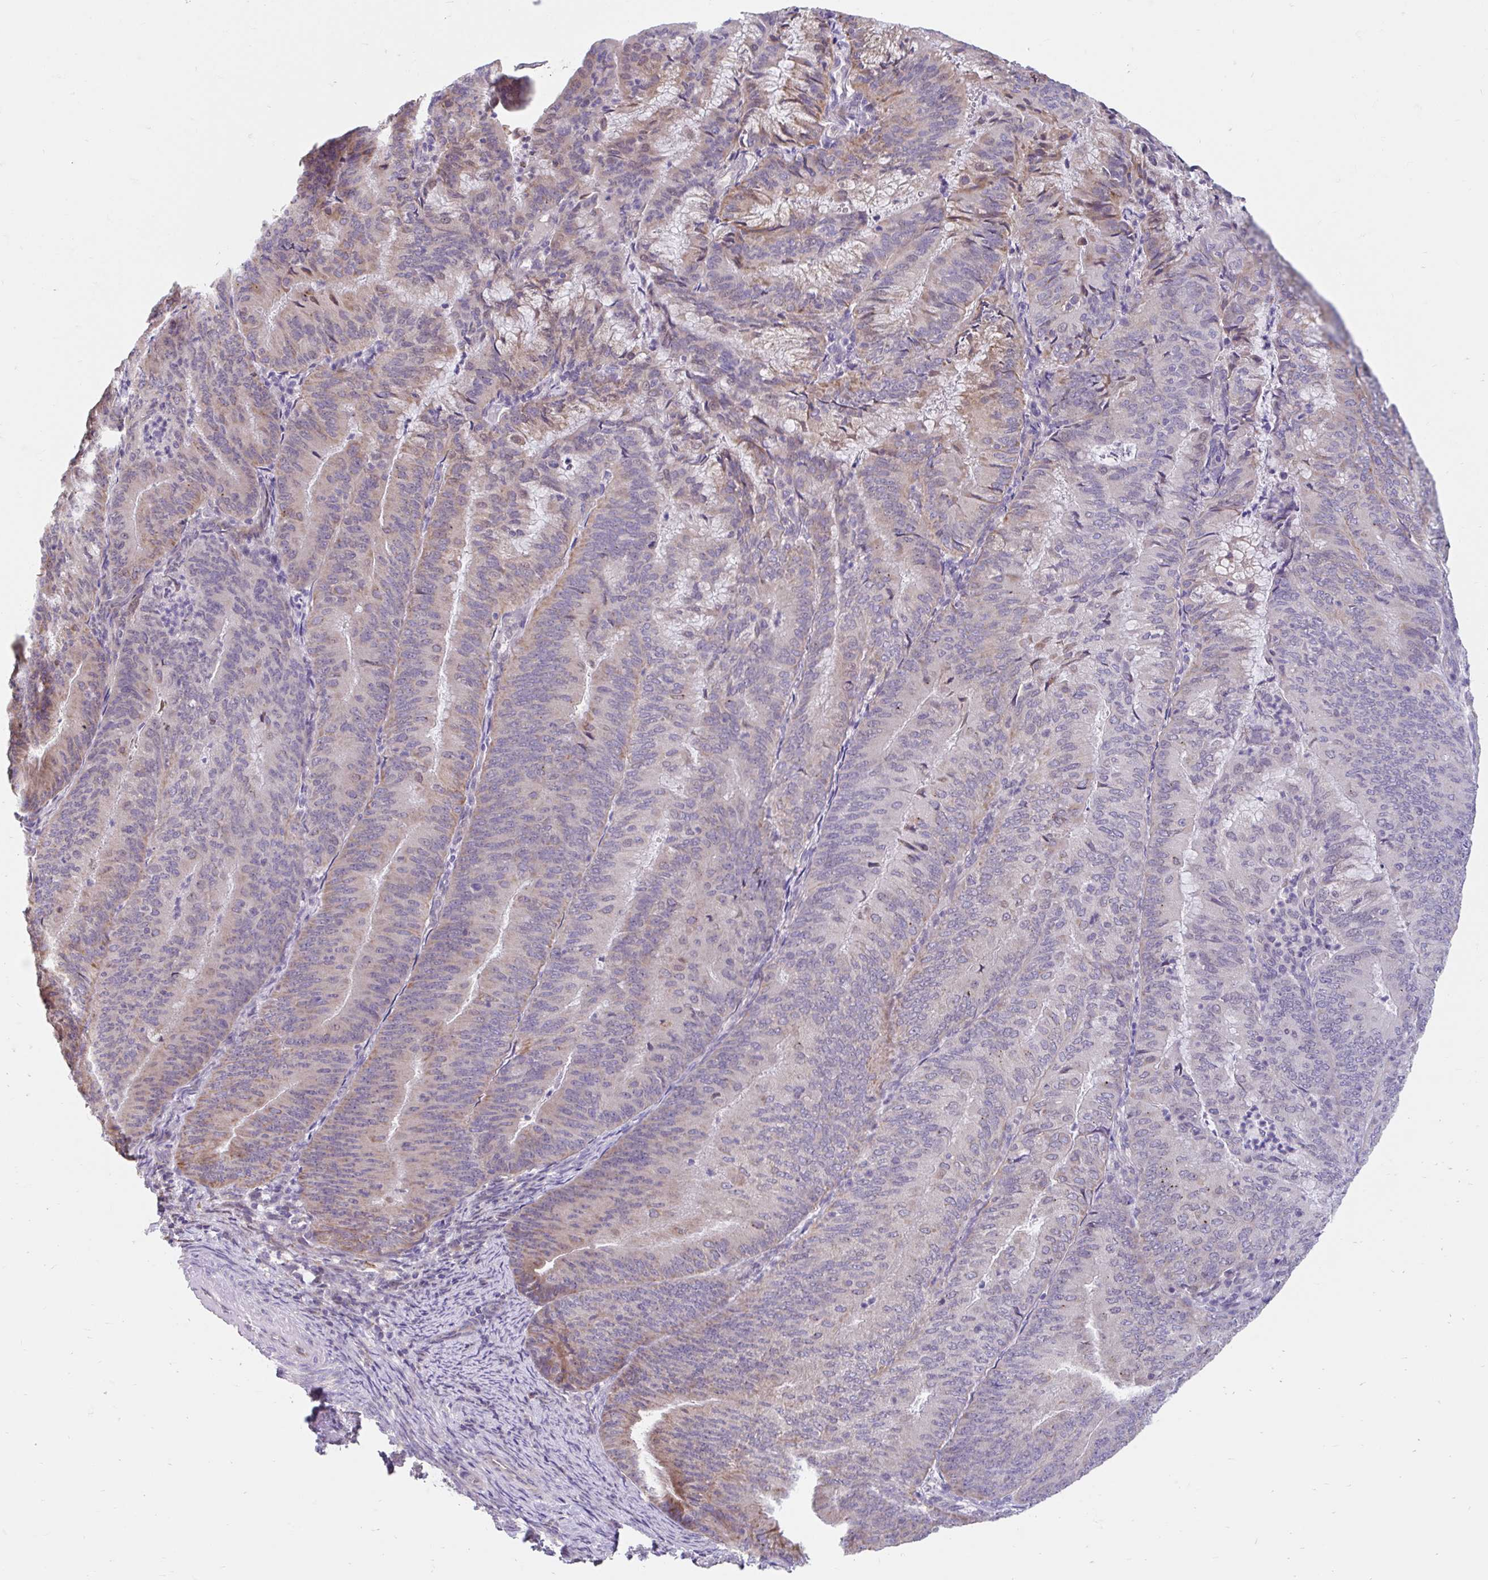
{"staining": {"intensity": "moderate", "quantity": "<25%", "location": "cytoplasmic/membranous"}, "tissue": "endometrial cancer", "cell_type": "Tumor cells", "image_type": "cancer", "snomed": [{"axis": "morphology", "description": "Adenocarcinoma, NOS"}, {"axis": "topography", "description": "Endometrium"}], "caption": "The immunohistochemical stain highlights moderate cytoplasmic/membranous expression in tumor cells of endometrial adenocarcinoma tissue. The staining was performed using DAB (3,3'-diaminobenzidine) to visualize the protein expression in brown, while the nuclei were stained in blue with hematoxylin (Magnification: 20x).", "gene": "NT5C1B", "patient": {"sex": "female", "age": 57}}